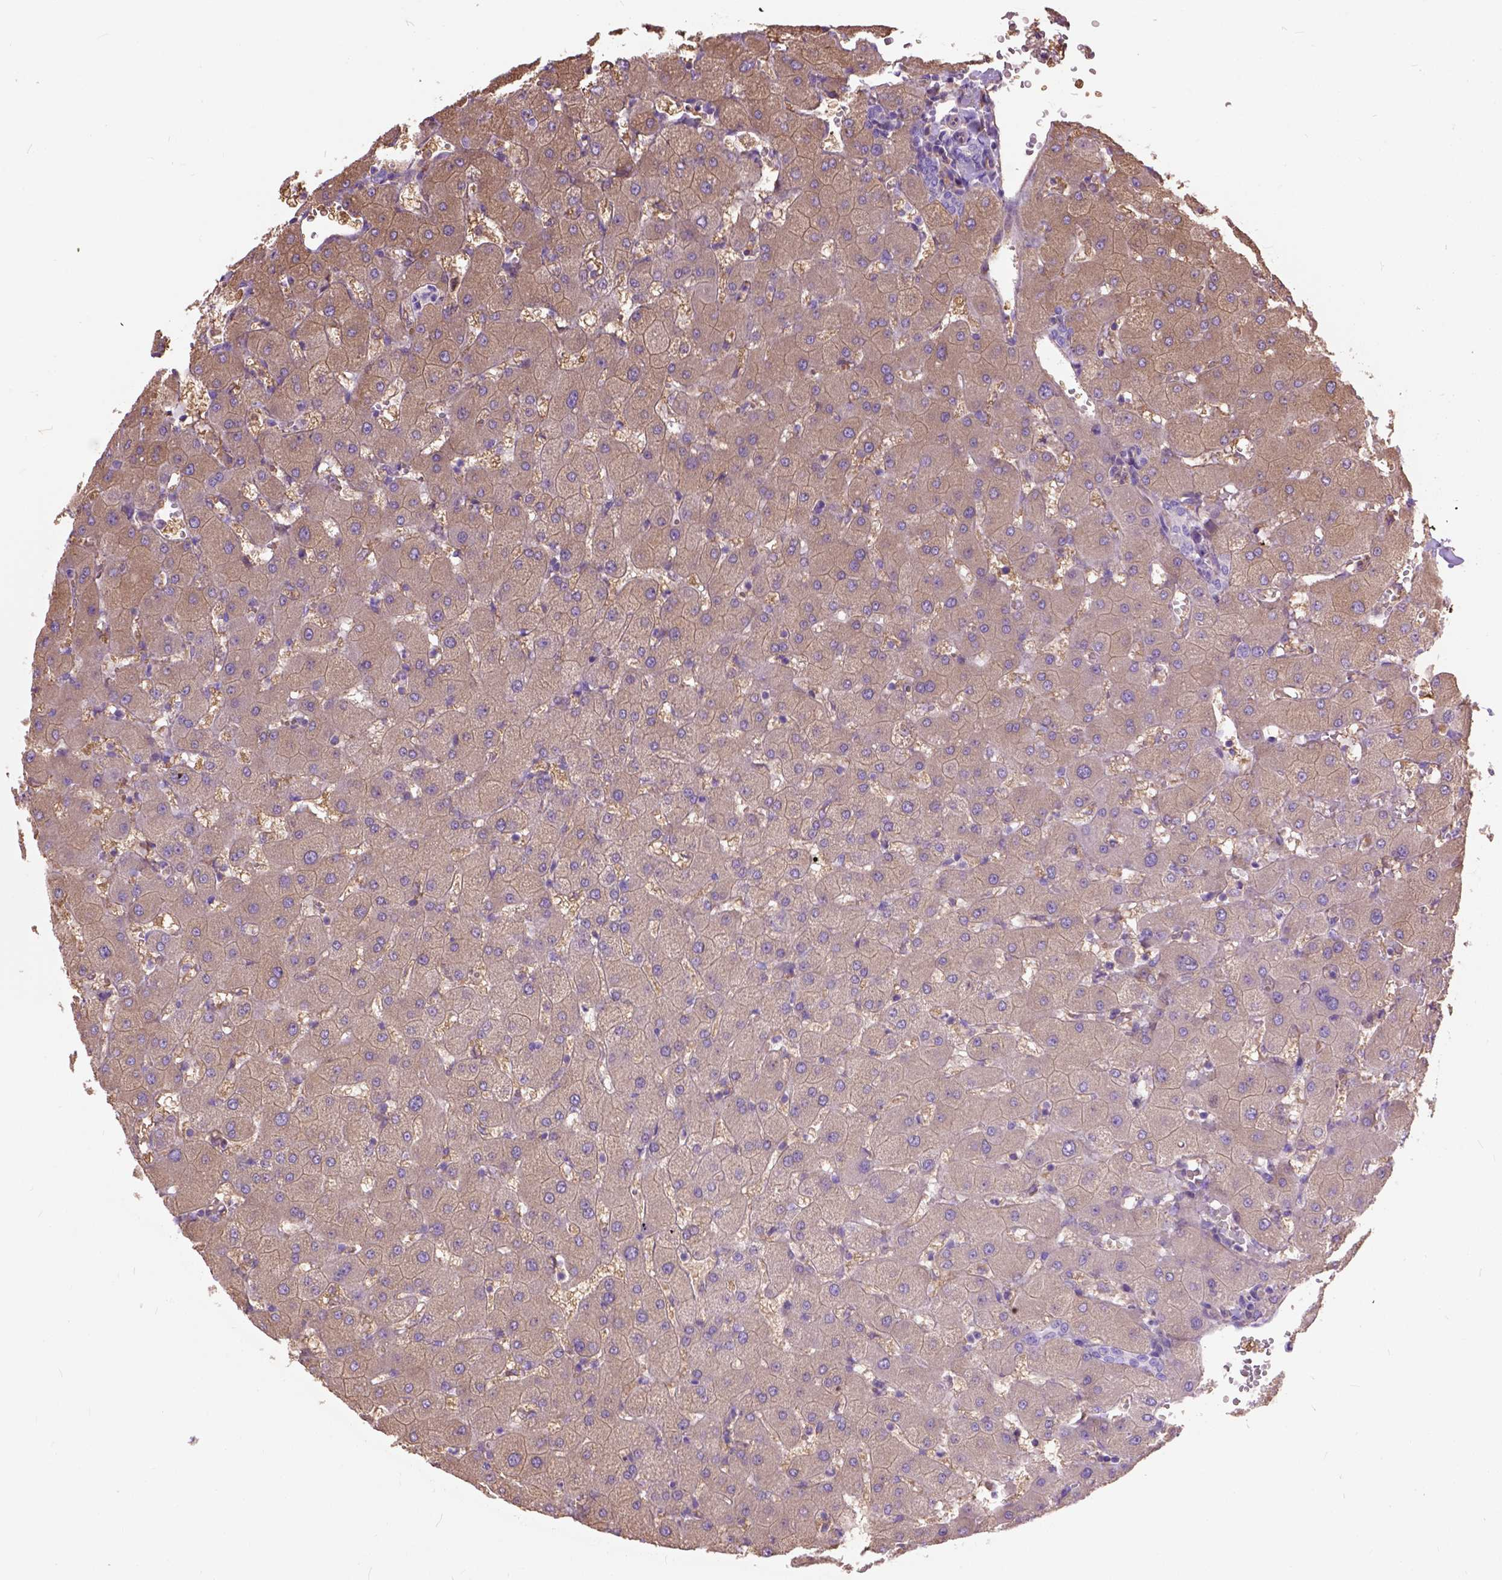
{"staining": {"intensity": "negative", "quantity": "none", "location": "none"}, "tissue": "liver", "cell_type": "Cholangiocytes", "image_type": "normal", "snomed": [{"axis": "morphology", "description": "Normal tissue, NOS"}, {"axis": "topography", "description": "Liver"}], "caption": "Histopathology image shows no protein positivity in cholangiocytes of normal liver. Nuclei are stained in blue.", "gene": "SEMA4F", "patient": {"sex": "female", "age": 63}}